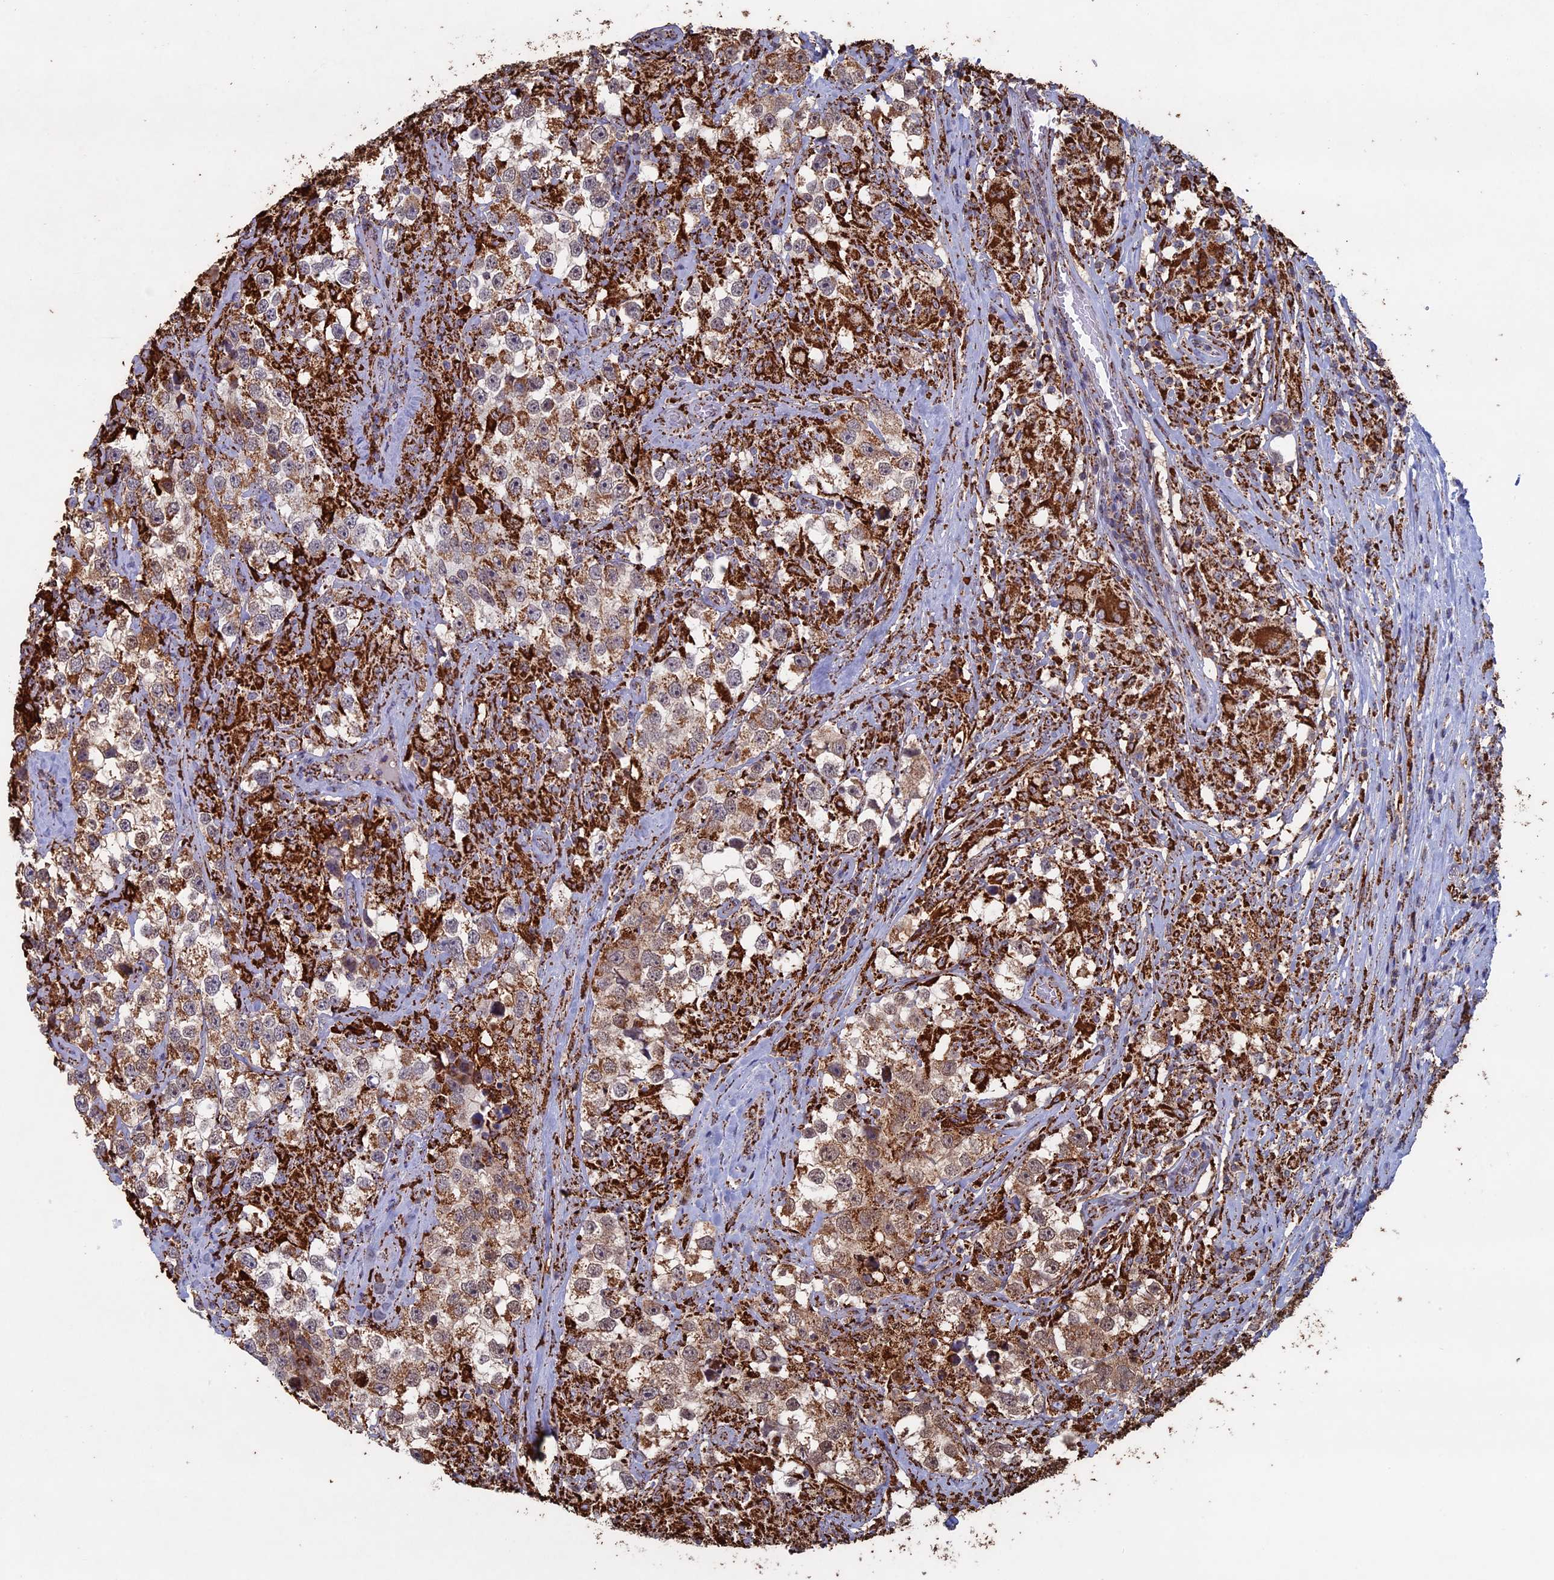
{"staining": {"intensity": "strong", "quantity": ">75%", "location": "cytoplasmic/membranous"}, "tissue": "testis cancer", "cell_type": "Tumor cells", "image_type": "cancer", "snomed": [{"axis": "morphology", "description": "Seminoma, NOS"}, {"axis": "topography", "description": "Testis"}], "caption": "Human testis cancer stained with a brown dye demonstrates strong cytoplasmic/membranous positive staining in approximately >75% of tumor cells.", "gene": "SEC24D", "patient": {"sex": "male", "age": 46}}